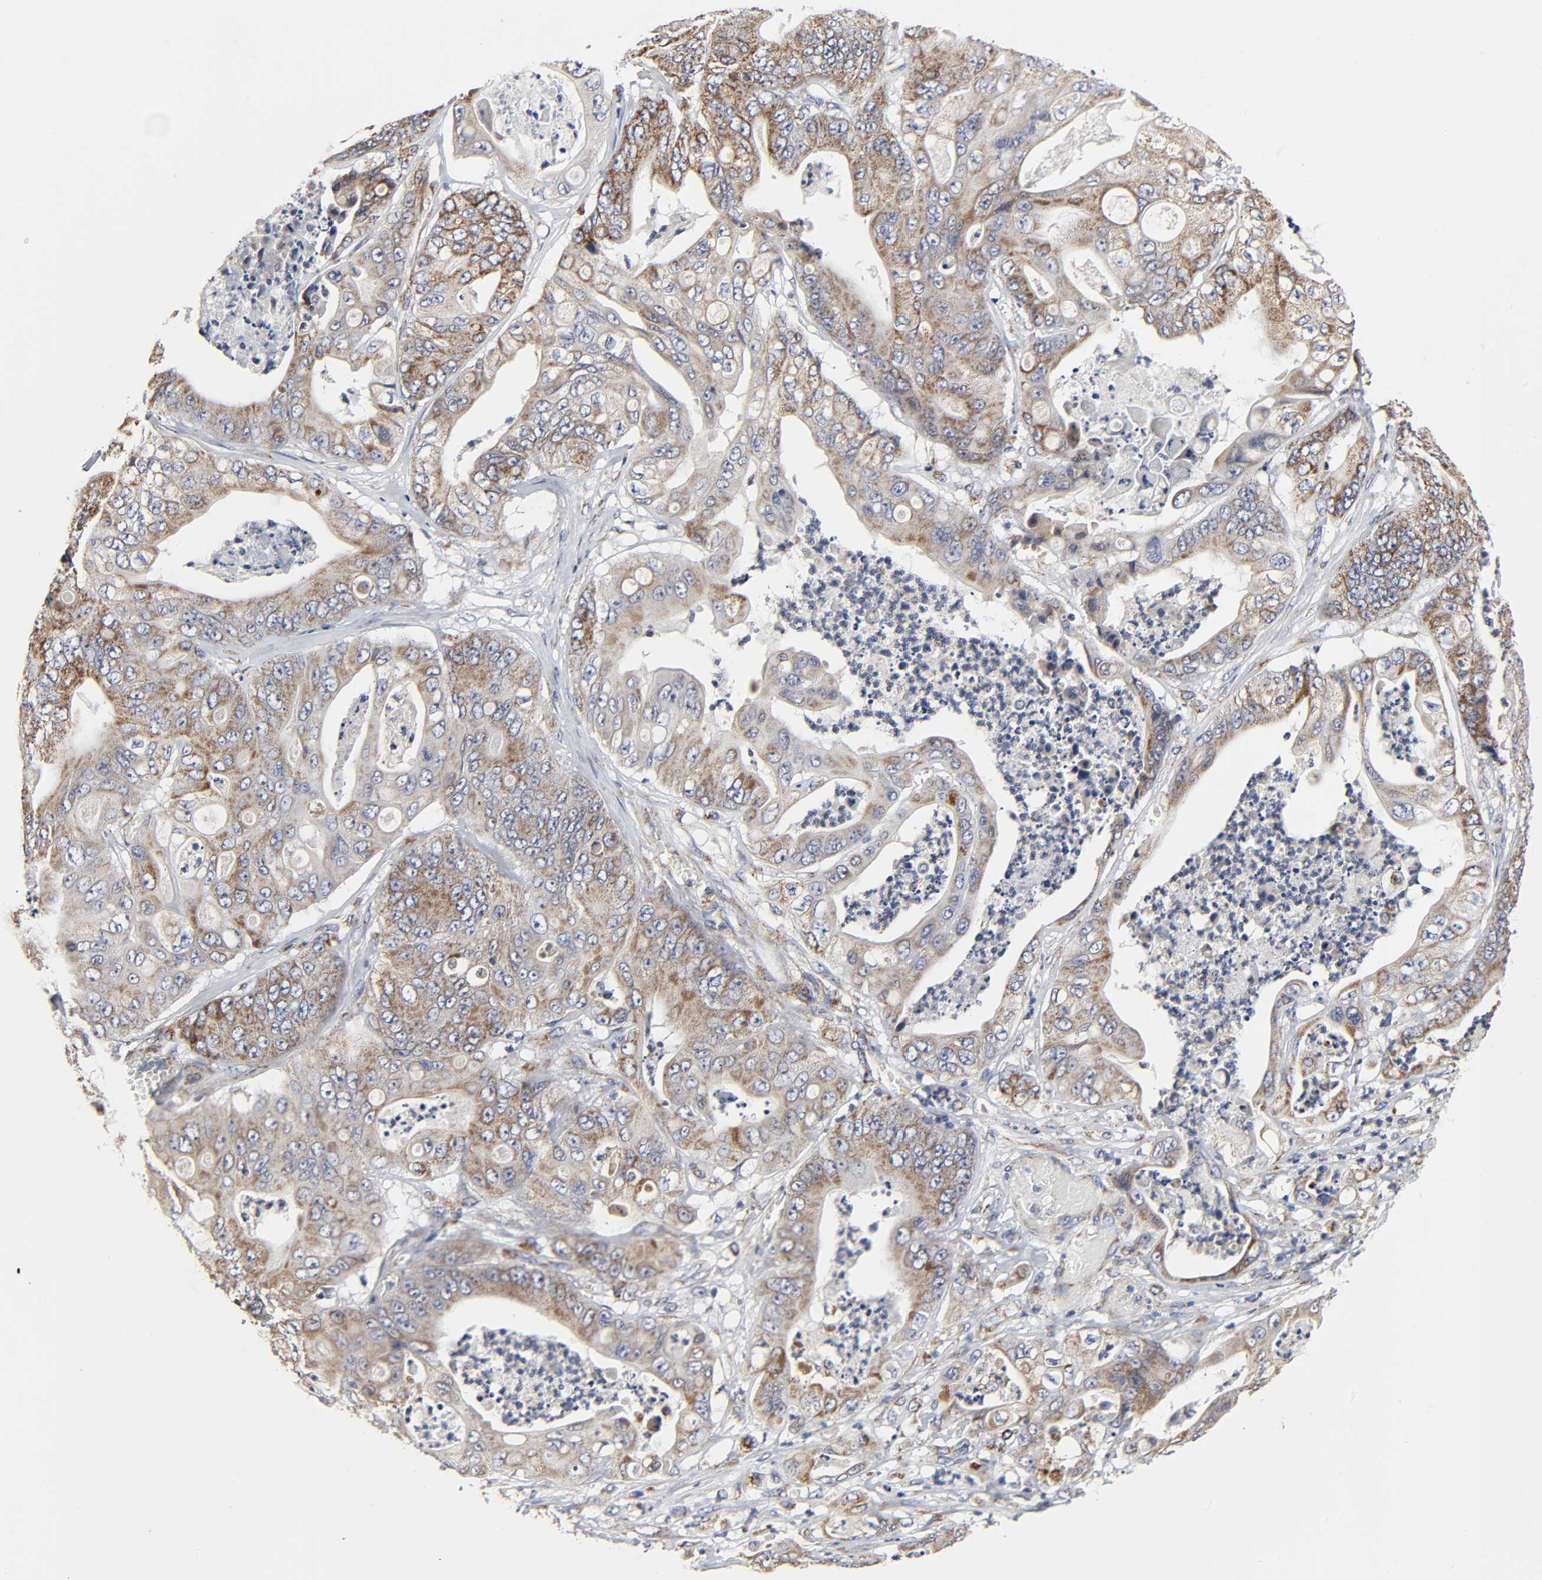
{"staining": {"intensity": "moderate", "quantity": ">75%", "location": "cytoplasmic/membranous"}, "tissue": "stomach cancer", "cell_type": "Tumor cells", "image_type": "cancer", "snomed": [{"axis": "morphology", "description": "Adenocarcinoma, NOS"}, {"axis": "topography", "description": "Stomach"}], "caption": "A brown stain shows moderate cytoplasmic/membranous expression of a protein in adenocarcinoma (stomach) tumor cells.", "gene": "COX6B1", "patient": {"sex": "female", "age": 73}}